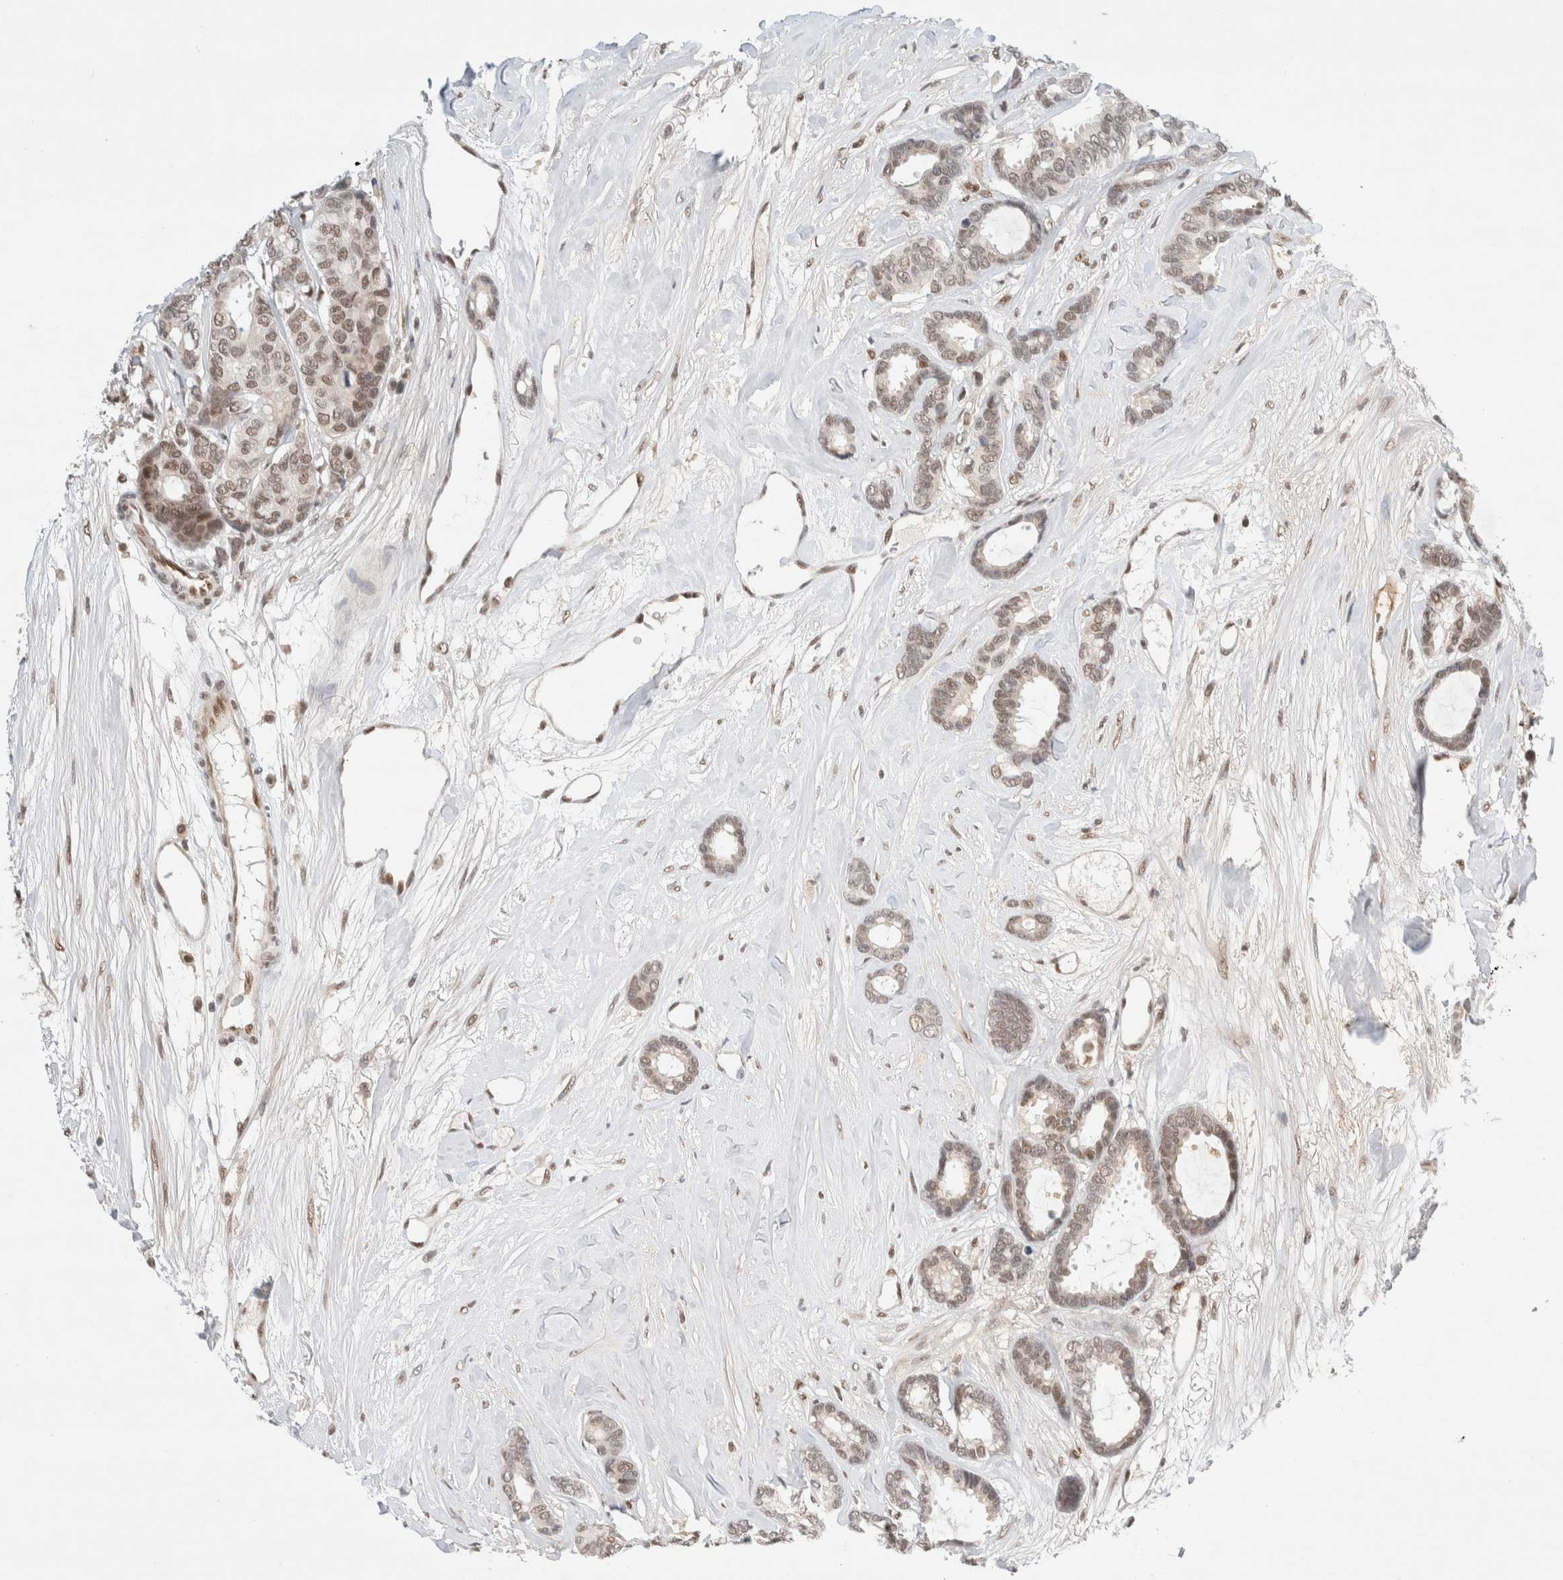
{"staining": {"intensity": "weak", "quantity": "<25%", "location": "nuclear"}, "tissue": "breast cancer", "cell_type": "Tumor cells", "image_type": "cancer", "snomed": [{"axis": "morphology", "description": "Duct carcinoma"}, {"axis": "topography", "description": "Breast"}], "caption": "Immunohistochemical staining of human breast infiltrating ductal carcinoma exhibits no significant positivity in tumor cells.", "gene": "GTF2I", "patient": {"sex": "female", "age": 87}}